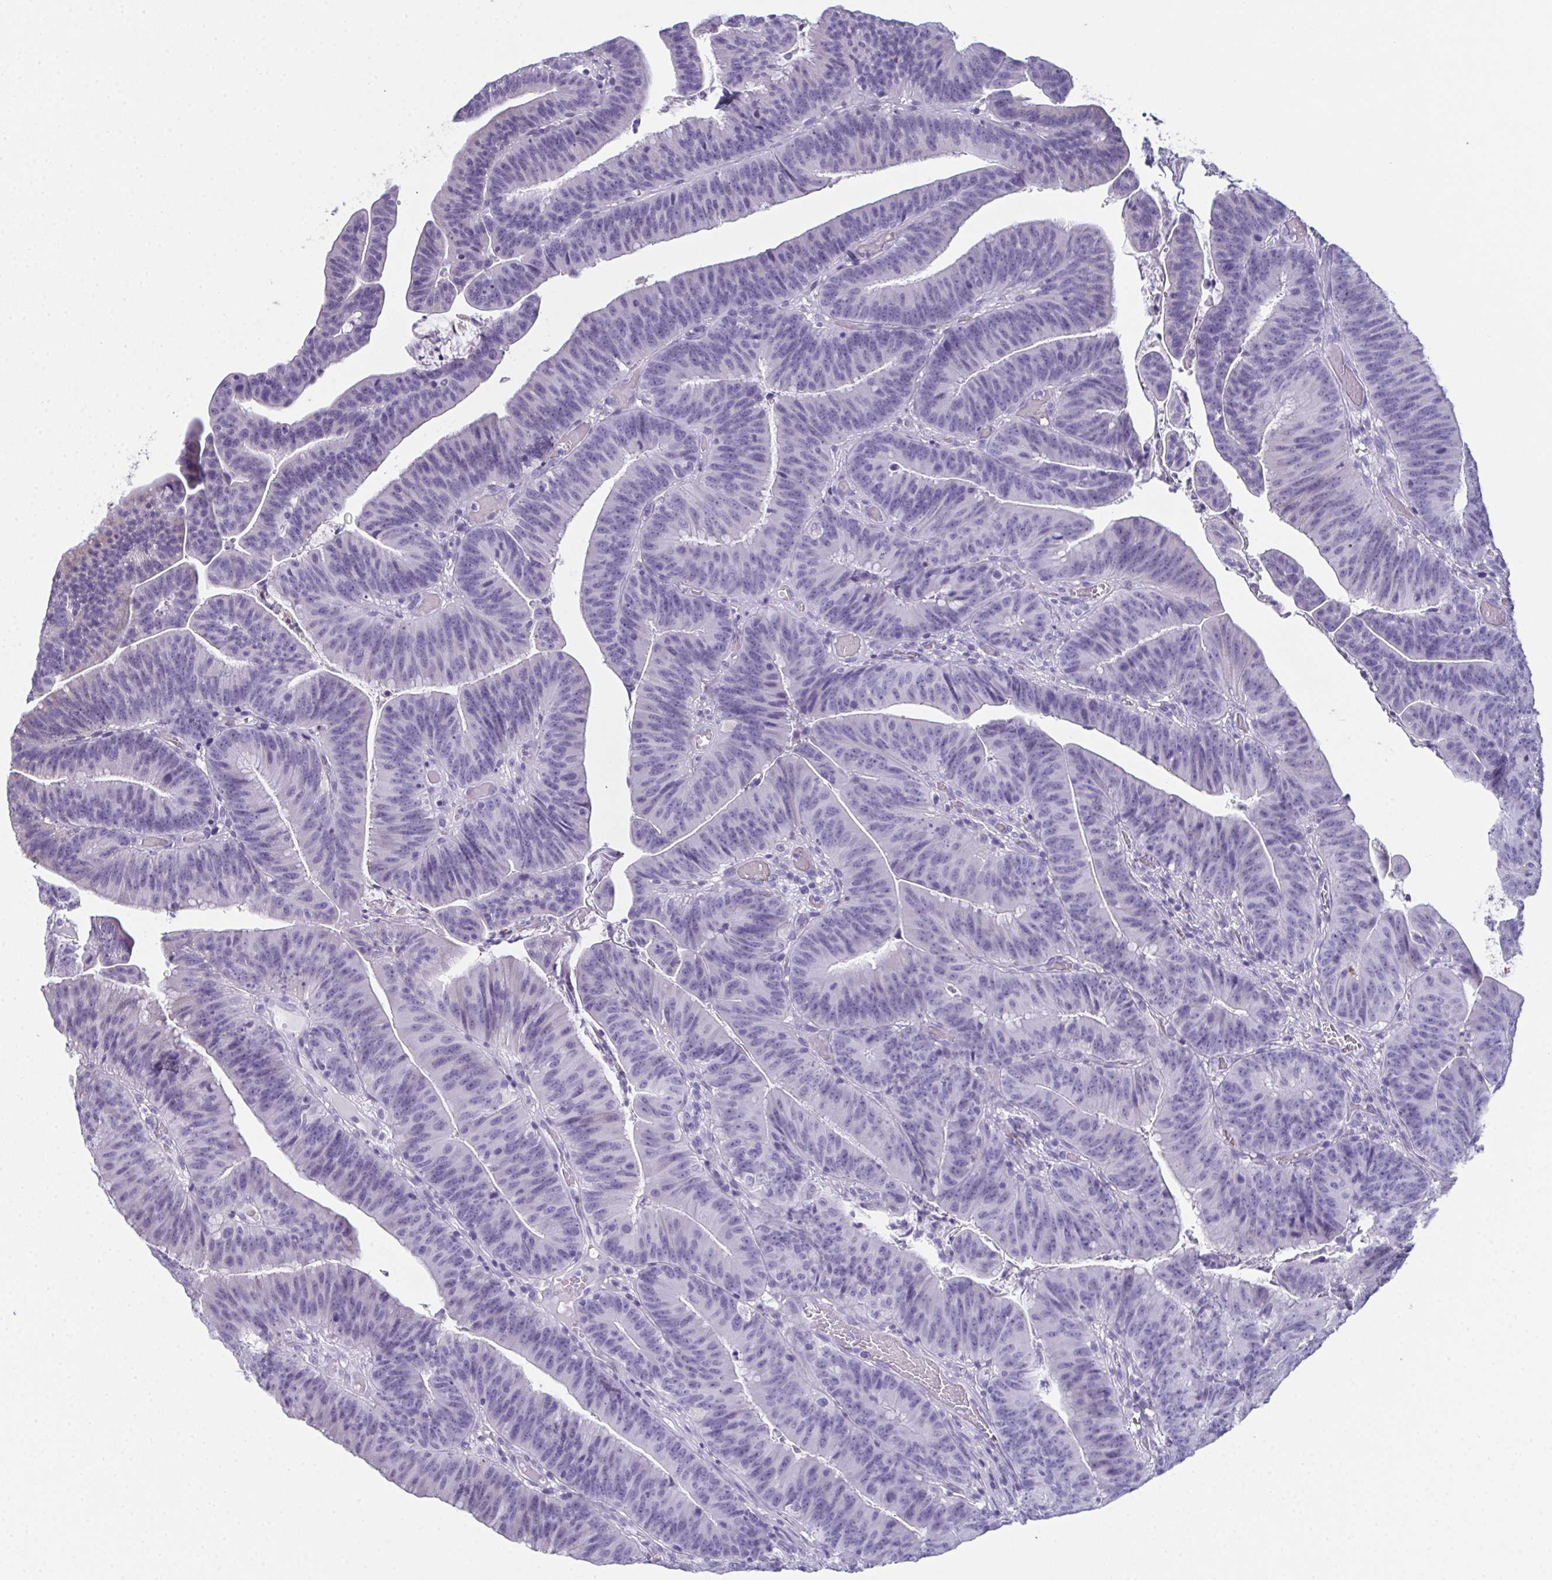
{"staining": {"intensity": "negative", "quantity": "none", "location": "none"}, "tissue": "colorectal cancer", "cell_type": "Tumor cells", "image_type": "cancer", "snomed": [{"axis": "morphology", "description": "Adenocarcinoma, NOS"}, {"axis": "topography", "description": "Colon"}], "caption": "Tumor cells show no significant protein staining in colorectal cancer.", "gene": "TEX19", "patient": {"sex": "female", "age": 78}}